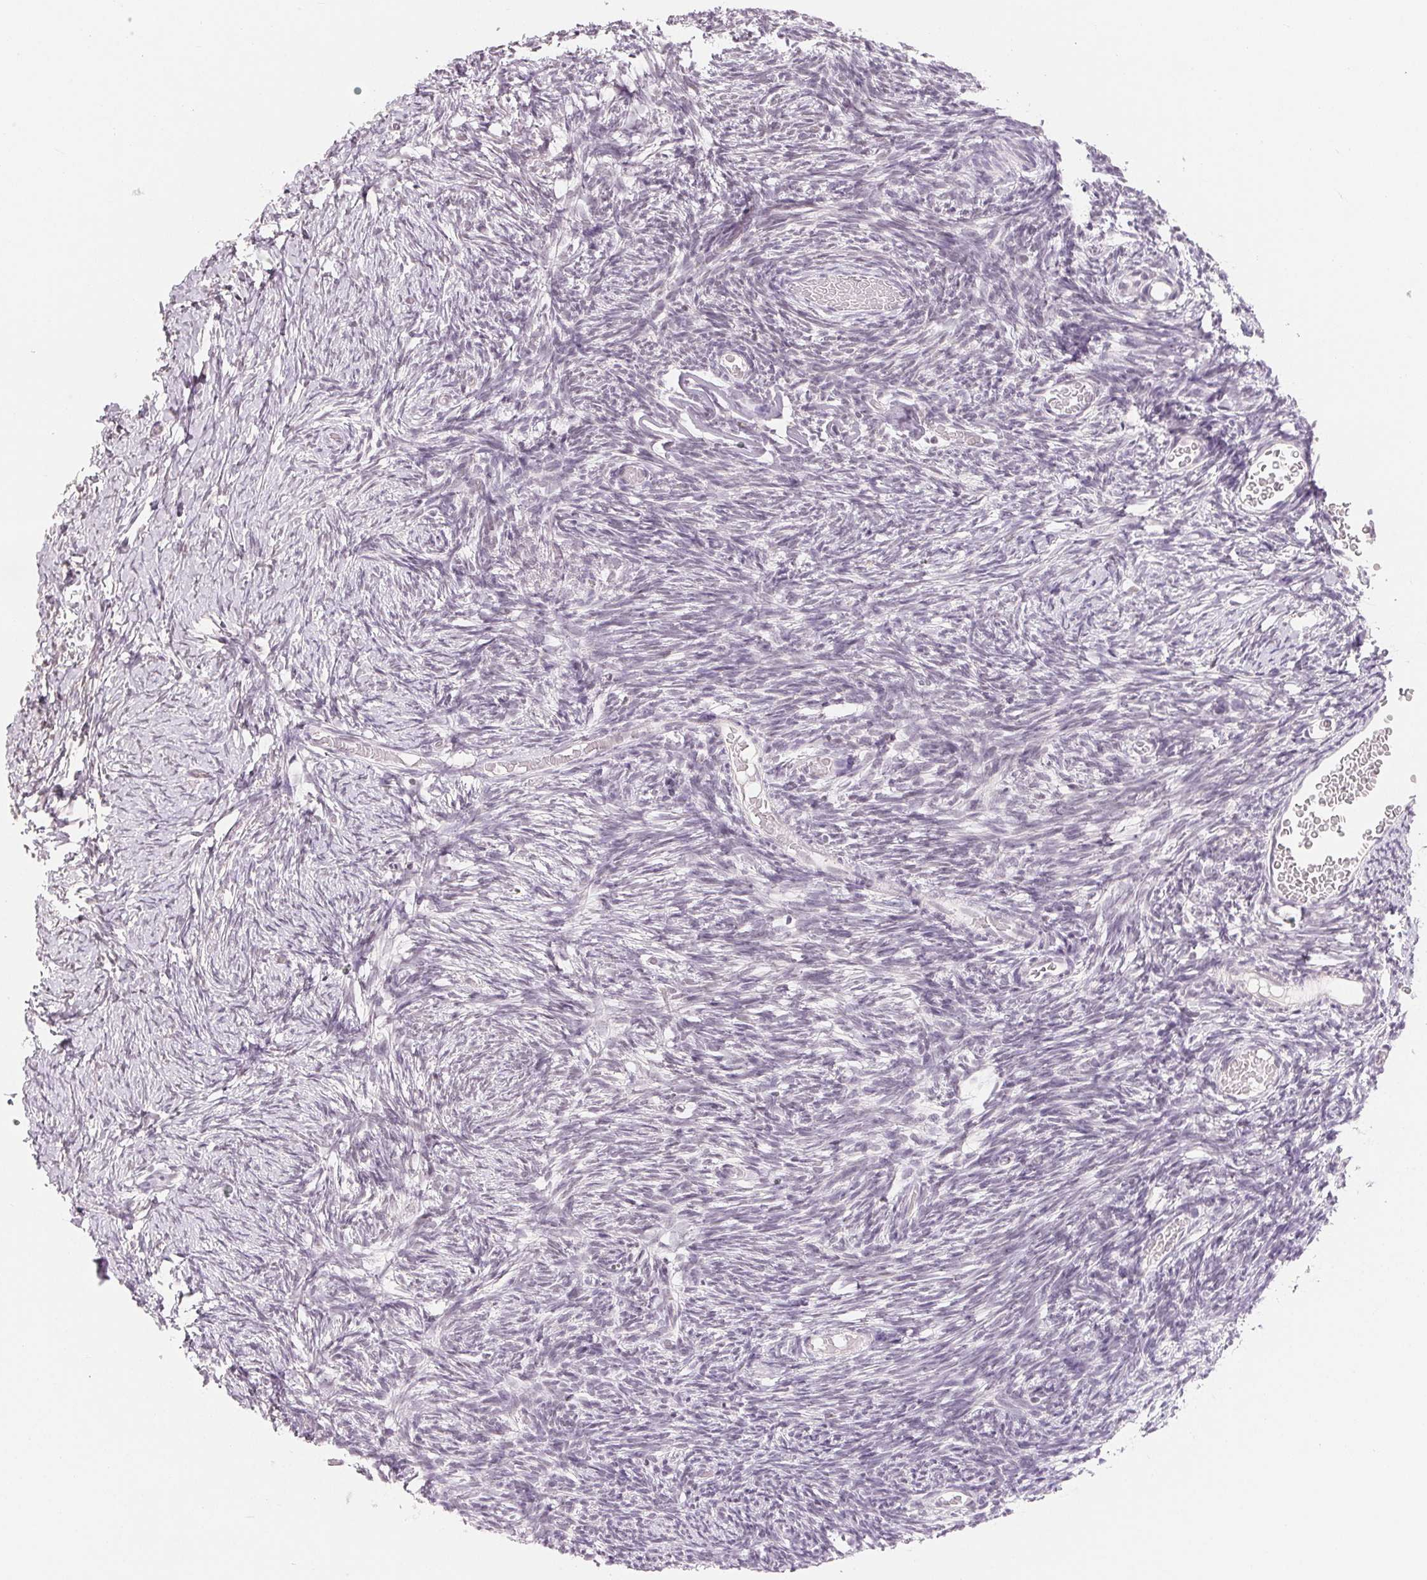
{"staining": {"intensity": "negative", "quantity": "none", "location": "none"}, "tissue": "ovary", "cell_type": "Ovarian stroma cells", "image_type": "normal", "snomed": [{"axis": "morphology", "description": "Normal tissue, NOS"}, {"axis": "topography", "description": "Ovary"}], "caption": "High power microscopy photomicrograph of an immunohistochemistry (IHC) photomicrograph of unremarkable ovary, revealing no significant positivity in ovarian stroma cells.", "gene": "NXF3", "patient": {"sex": "female", "age": 39}}